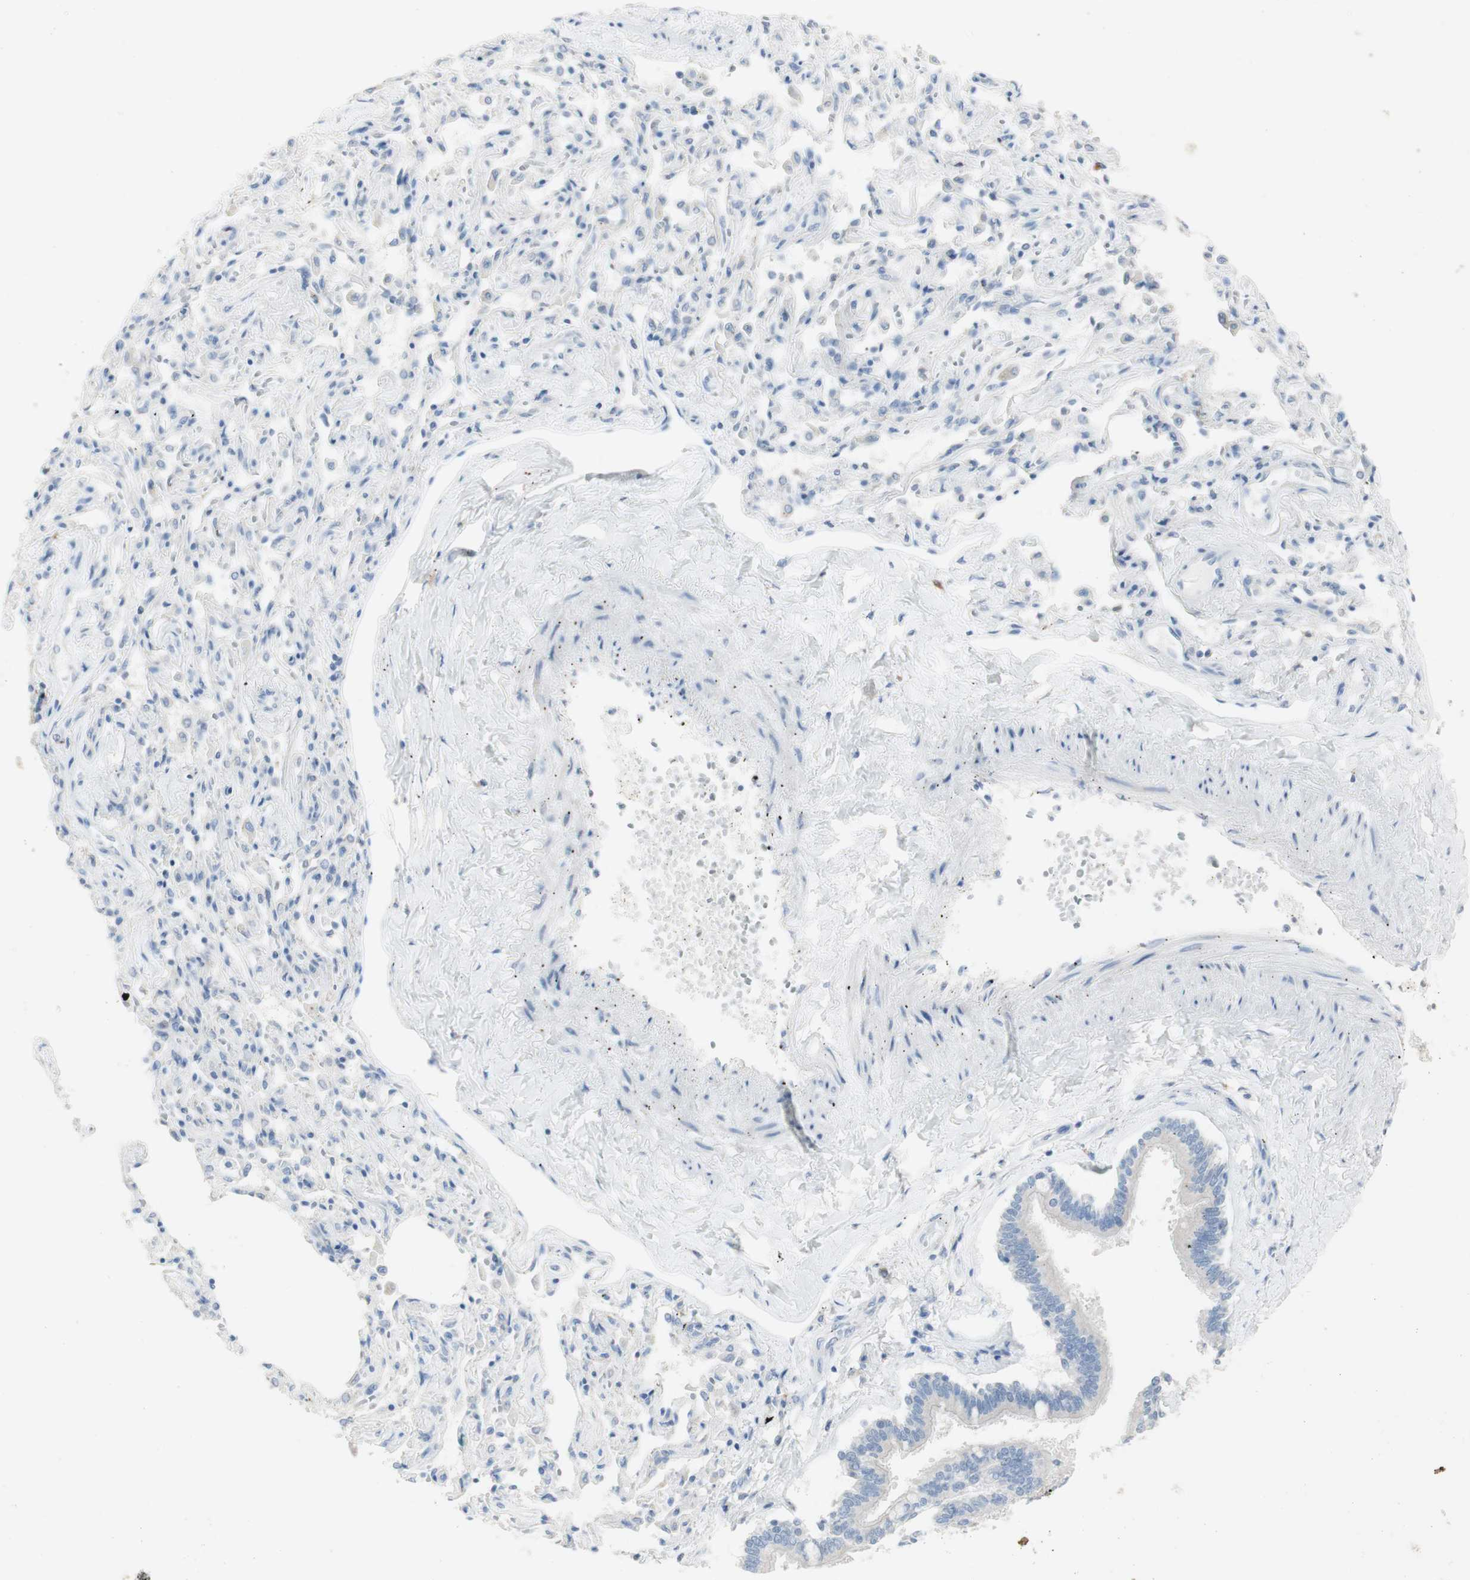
{"staining": {"intensity": "negative", "quantity": "none", "location": "none"}, "tissue": "bronchus", "cell_type": "Respiratory epithelial cells", "image_type": "normal", "snomed": [{"axis": "morphology", "description": "Normal tissue, NOS"}, {"axis": "topography", "description": "Bronchus"}, {"axis": "topography", "description": "Lung"}], "caption": "Immunohistochemistry of unremarkable bronchus demonstrates no positivity in respiratory epithelial cells. (DAB (3,3'-diaminobenzidine) immunohistochemistry (IHC) visualized using brightfield microscopy, high magnification).", "gene": "ART3", "patient": {"sex": "male", "age": 64}}